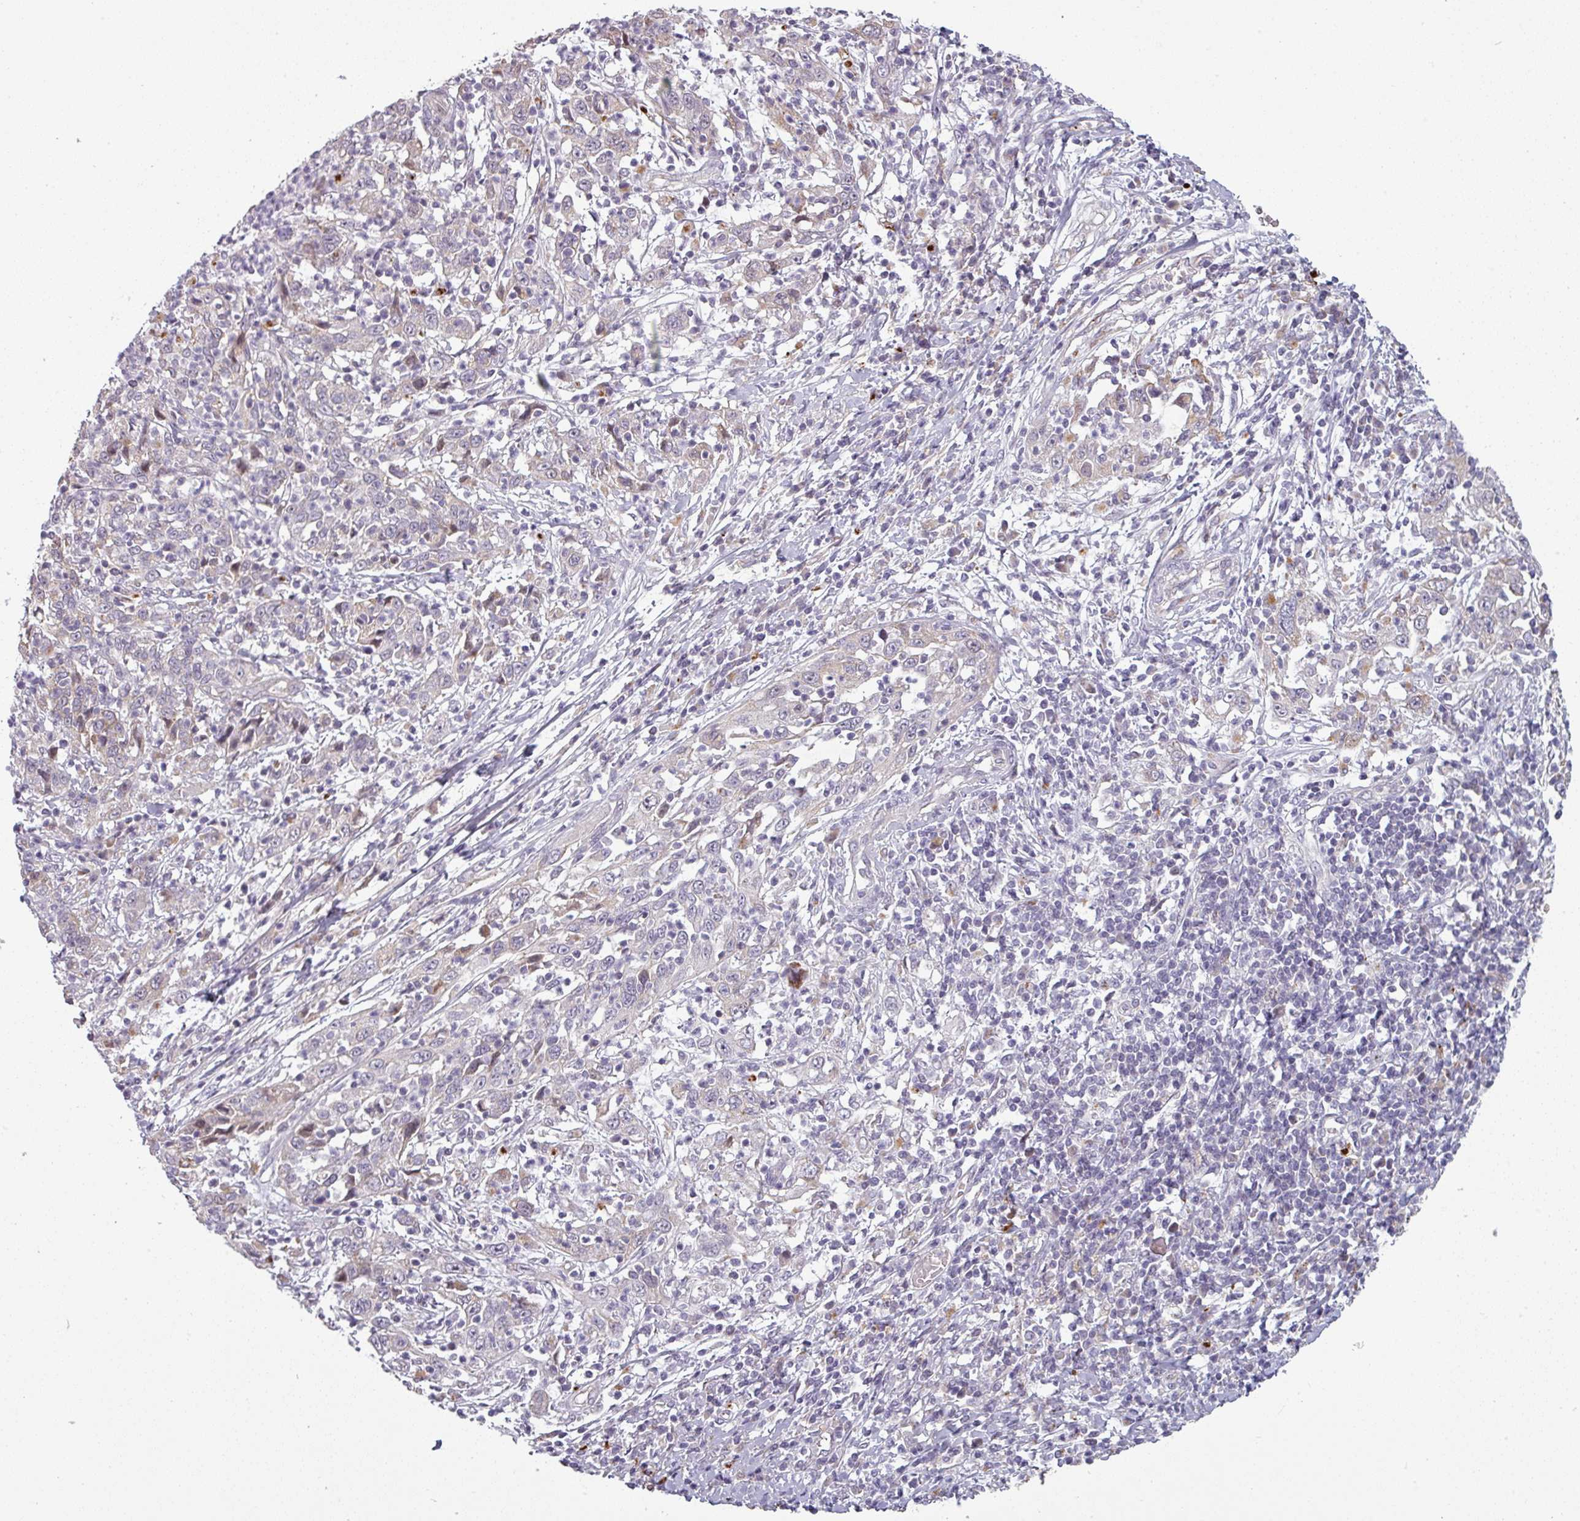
{"staining": {"intensity": "negative", "quantity": "none", "location": "none"}, "tissue": "cervical cancer", "cell_type": "Tumor cells", "image_type": "cancer", "snomed": [{"axis": "morphology", "description": "Squamous cell carcinoma, NOS"}, {"axis": "topography", "description": "Cervix"}], "caption": "Immunohistochemistry (IHC) histopathology image of neoplastic tissue: human cervical squamous cell carcinoma stained with DAB (3,3'-diaminobenzidine) demonstrates no significant protein positivity in tumor cells.", "gene": "C2orf16", "patient": {"sex": "female", "age": 46}}